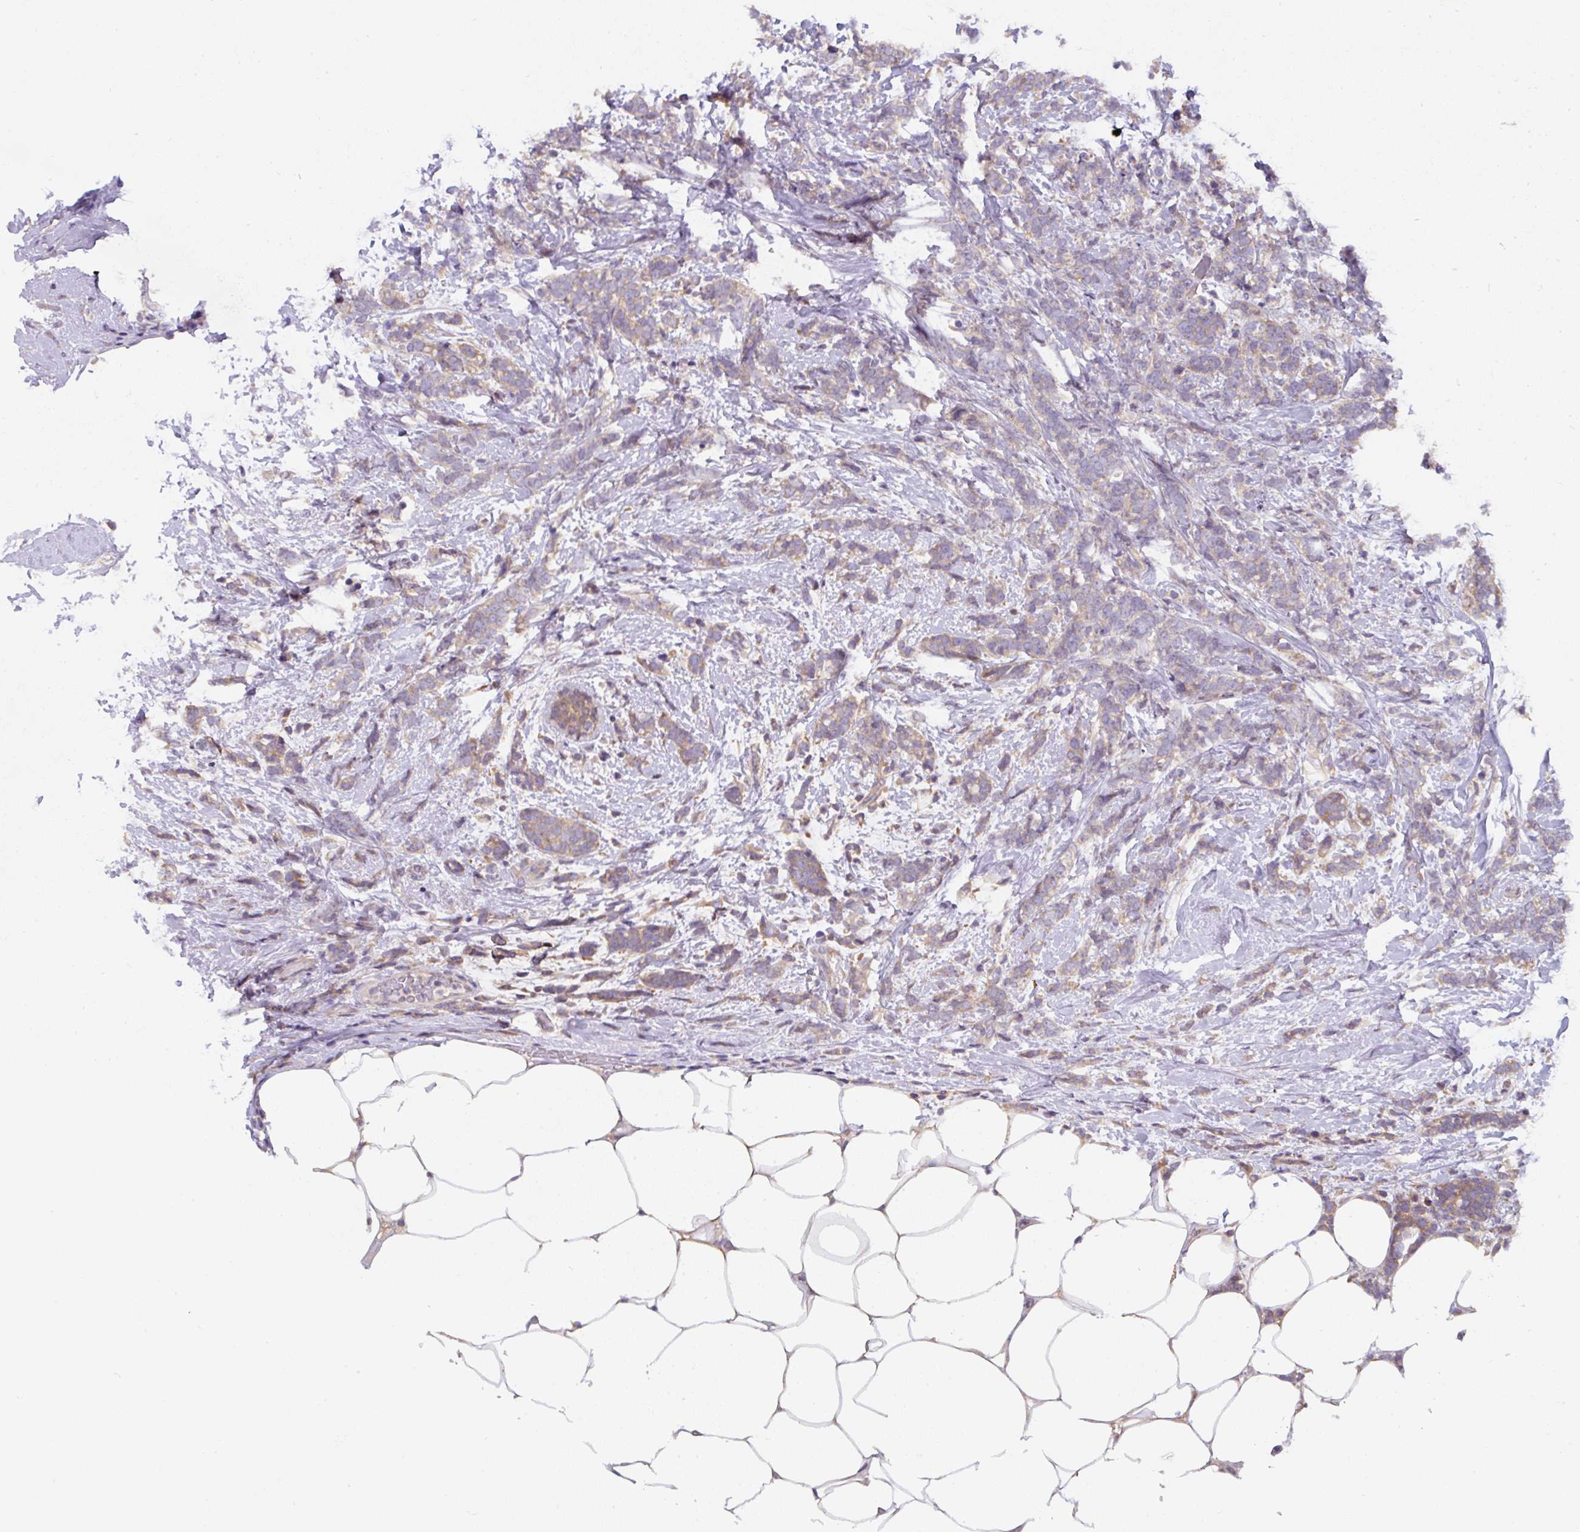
{"staining": {"intensity": "weak", "quantity": ">75%", "location": "cytoplasmic/membranous"}, "tissue": "breast cancer", "cell_type": "Tumor cells", "image_type": "cancer", "snomed": [{"axis": "morphology", "description": "Lobular carcinoma"}, {"axis": "topography", "description": "Breast"}], "caption": "About >75% of tumor cells in human breast cancer (lobular carcinoma) demonstrate weak cytoplasmic/membranous protein expression as visualized by brown immunohistochemical staining.", "gene": "ST13", "patient": {"sex": "female", "age": 58}}